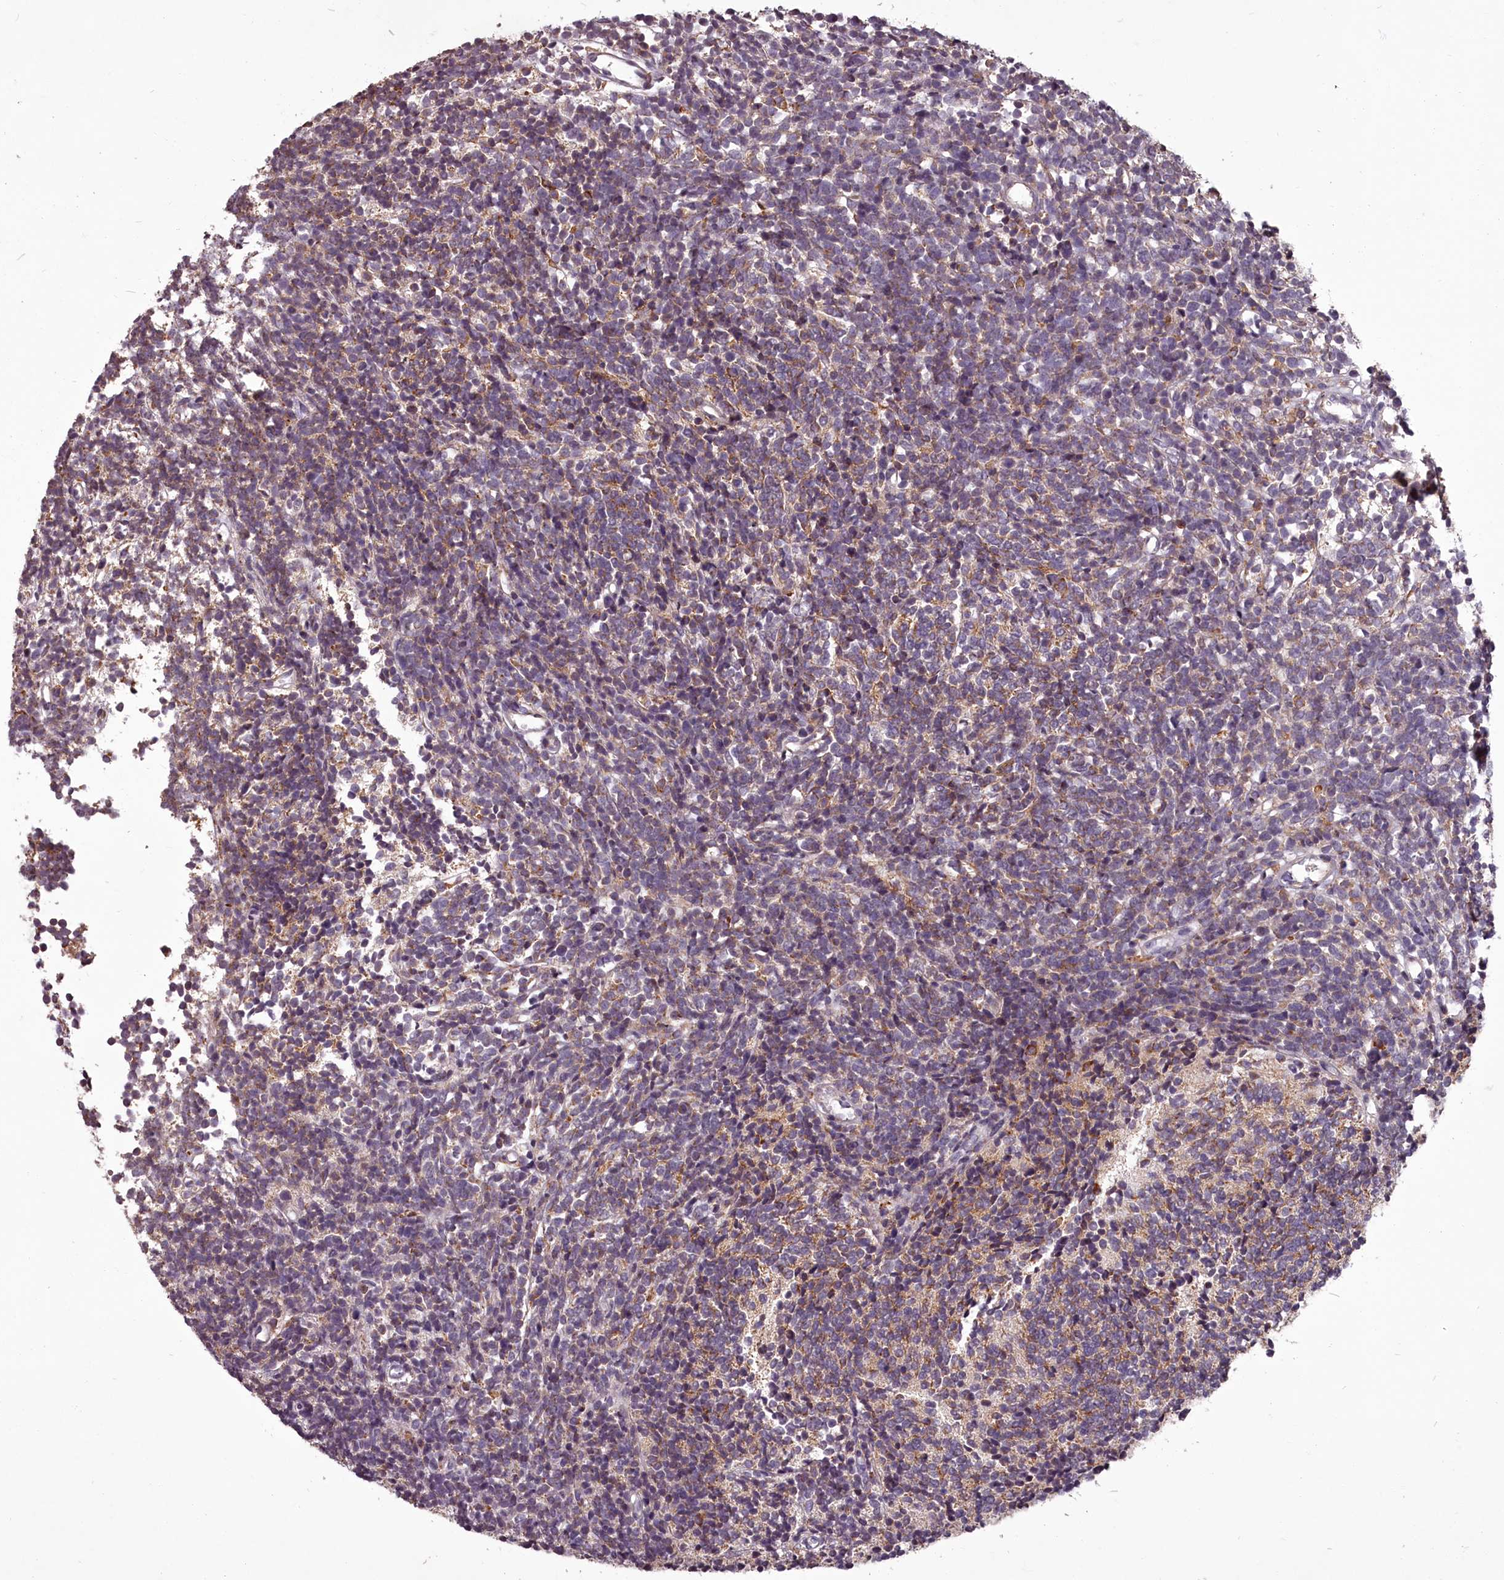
{"staining": {"intensity": "weak", "quantity": "<25%", "location": "cytoplasmic/membranous"}, "tissue": "glioma", "cell_type": "Tumor cells", "image_type": "cancer", "snomed": [{"axis": "morphology", "description": "Glioma, malignant, Low grade"}, {"axis": "topography", "description": "Brain"}], "caption": "DAB (3,3'-diaminobenzidine) immunohistochemical staining of low-grade glioma (malignant) exhibits no significant staining in tumor cells.", "gene": "STX6", "patient": {"sex": "female", "age": 1}}